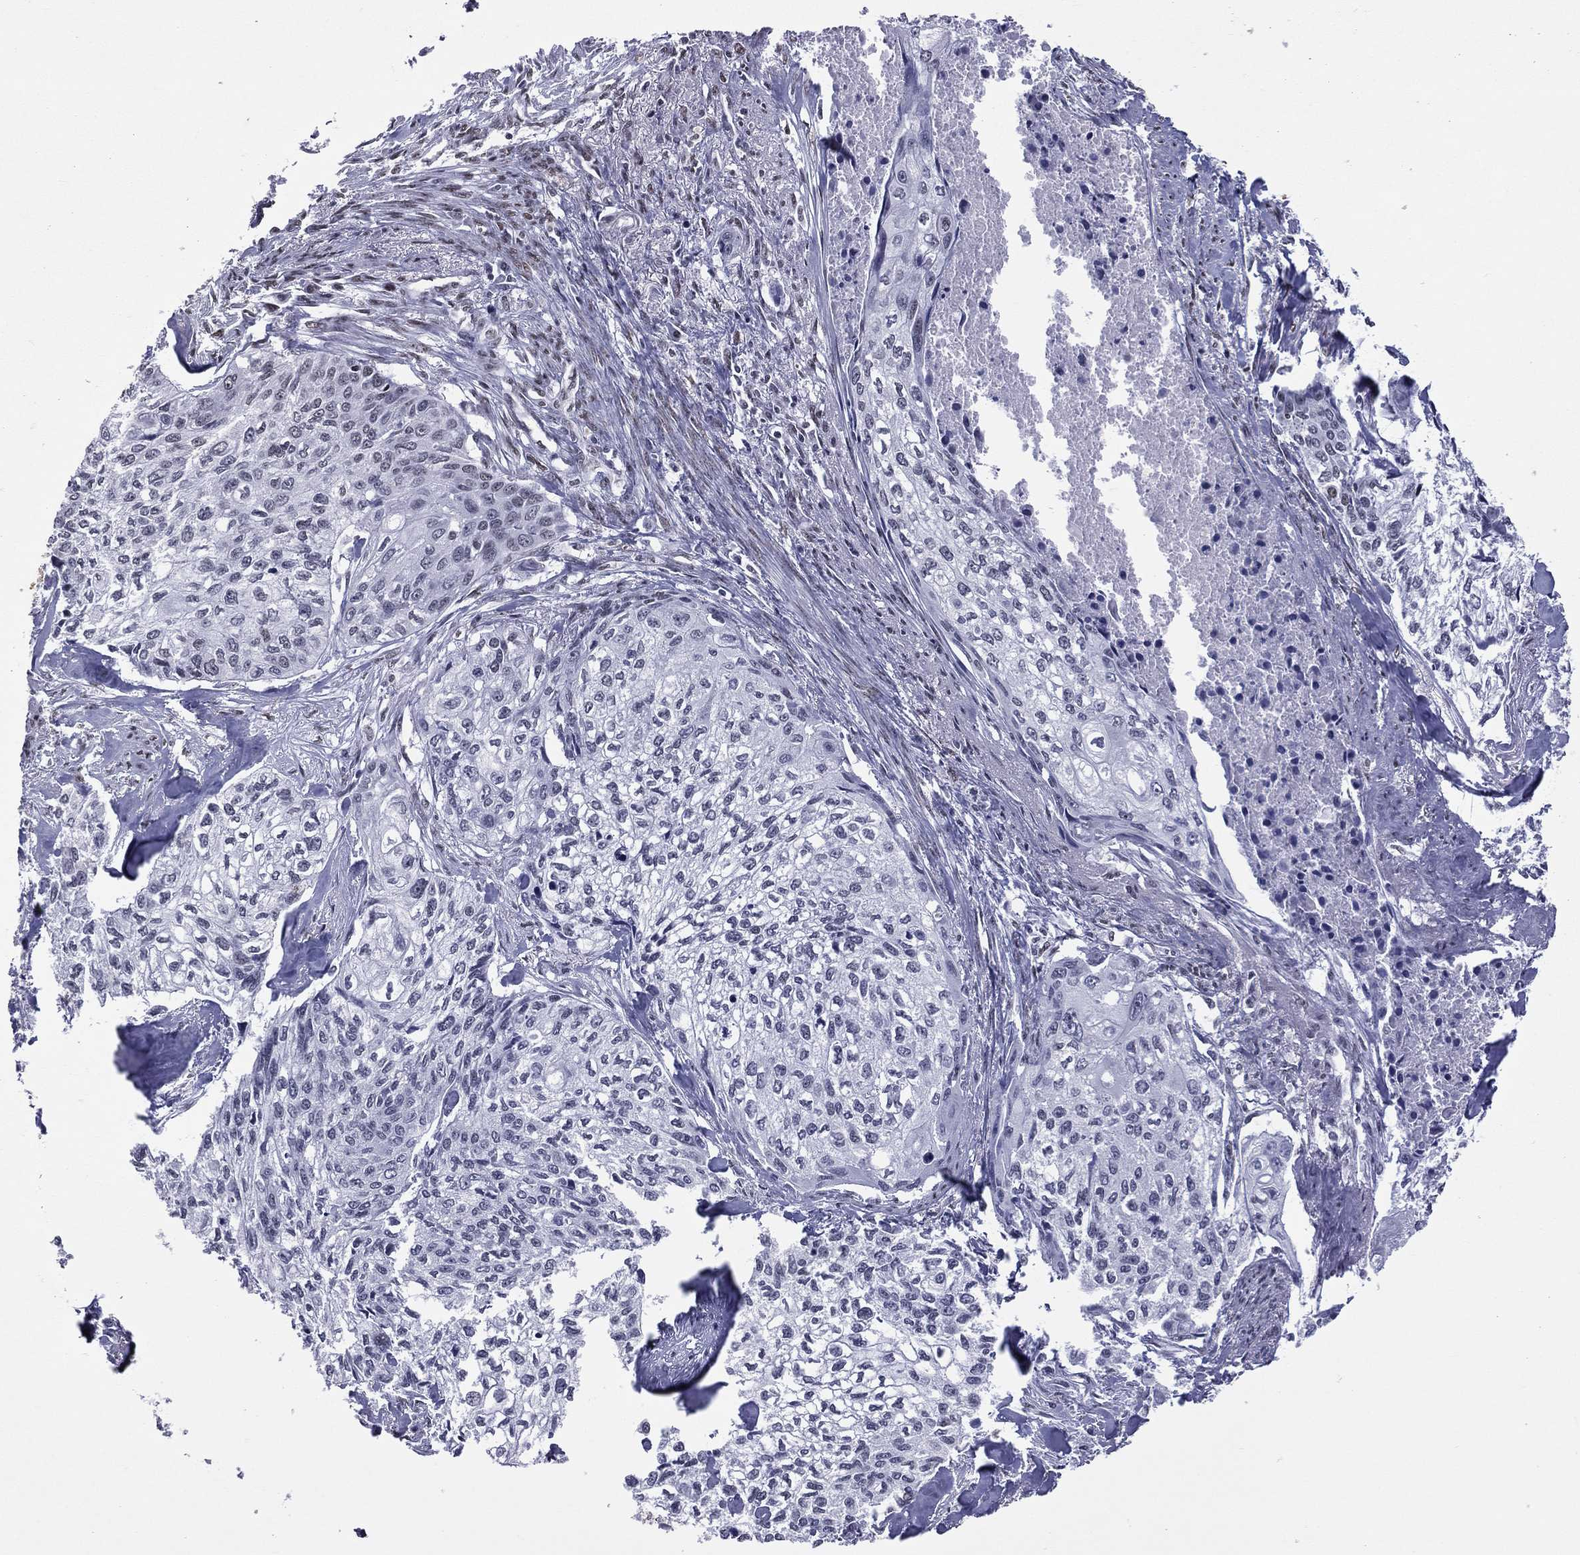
{"staining": {"intensity": "negative", "quantity": "none", "location": "none"}, "tissue": "cervical cancer", "cell_type": "Tumor cells", "image_type": "cancer", "snomed": [{"axis": "morphology", "description": "Squamous cell carcinoma, NOS"}, {"axis": "topography", "description": "Cervix"}], "caption": "There is no significant staining in tumor cells of cervical squamous cell carcinoma.", "gene": "ZNF7", "patient": {"sex": "female", "age": 58}}